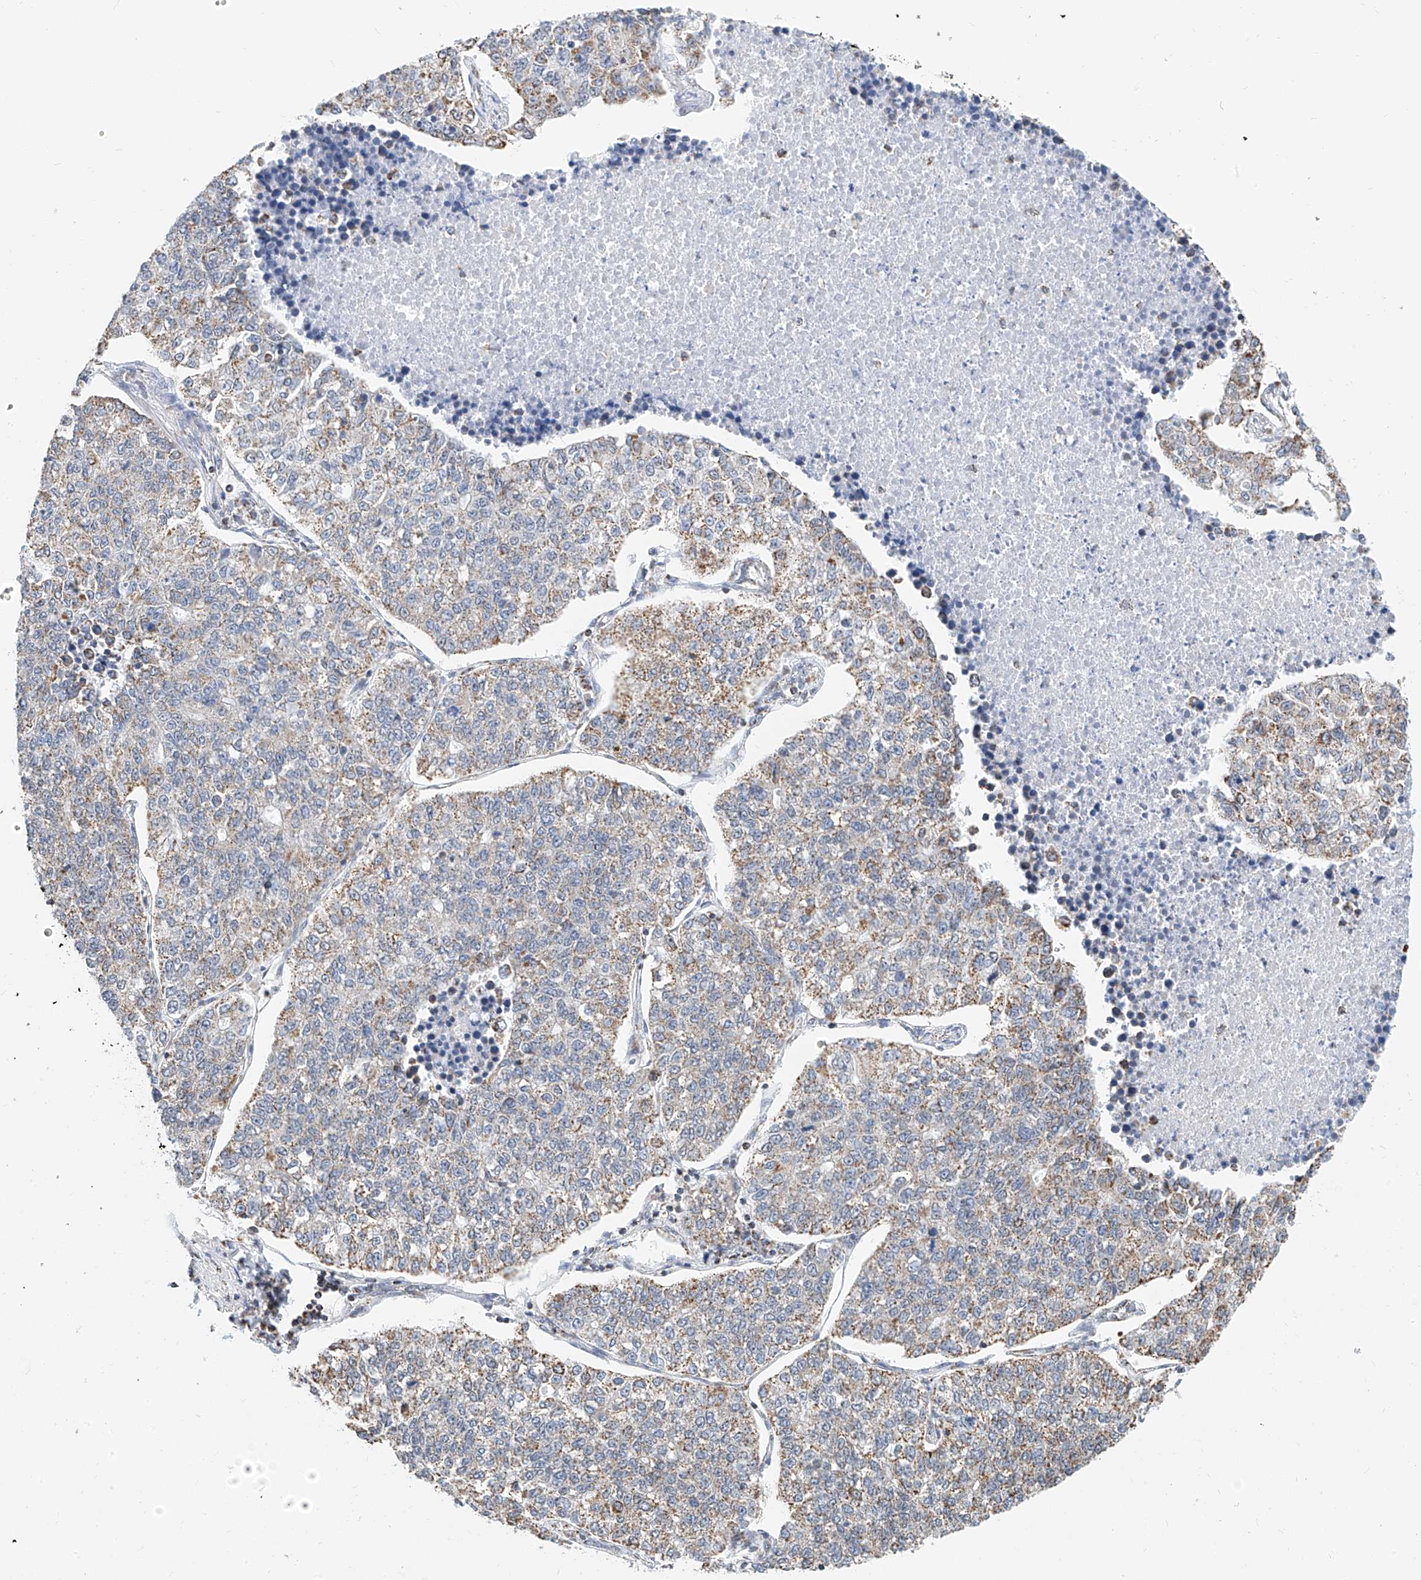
{"staining": {"intensity": "moderate", "quantity": "25%-75%", "location": "cytoplasmic/membranous"}, "tissue": "lung cancer", "cell_type": "Tumor cells", "image_type": "cancer", "snomed": [{"axis": "morphology", "description": "Adenocarcinoma, NOS"}, {"axis": "topography", "description": "Lung"}], "caption": "Tumor cells show moderate cytoplasmic/membranous positivity in about 25%-75% of cells in lung cancer (adenocarcinoma).", "gene": "NALCN", "patient": {"sex": "male", "age": 49}}